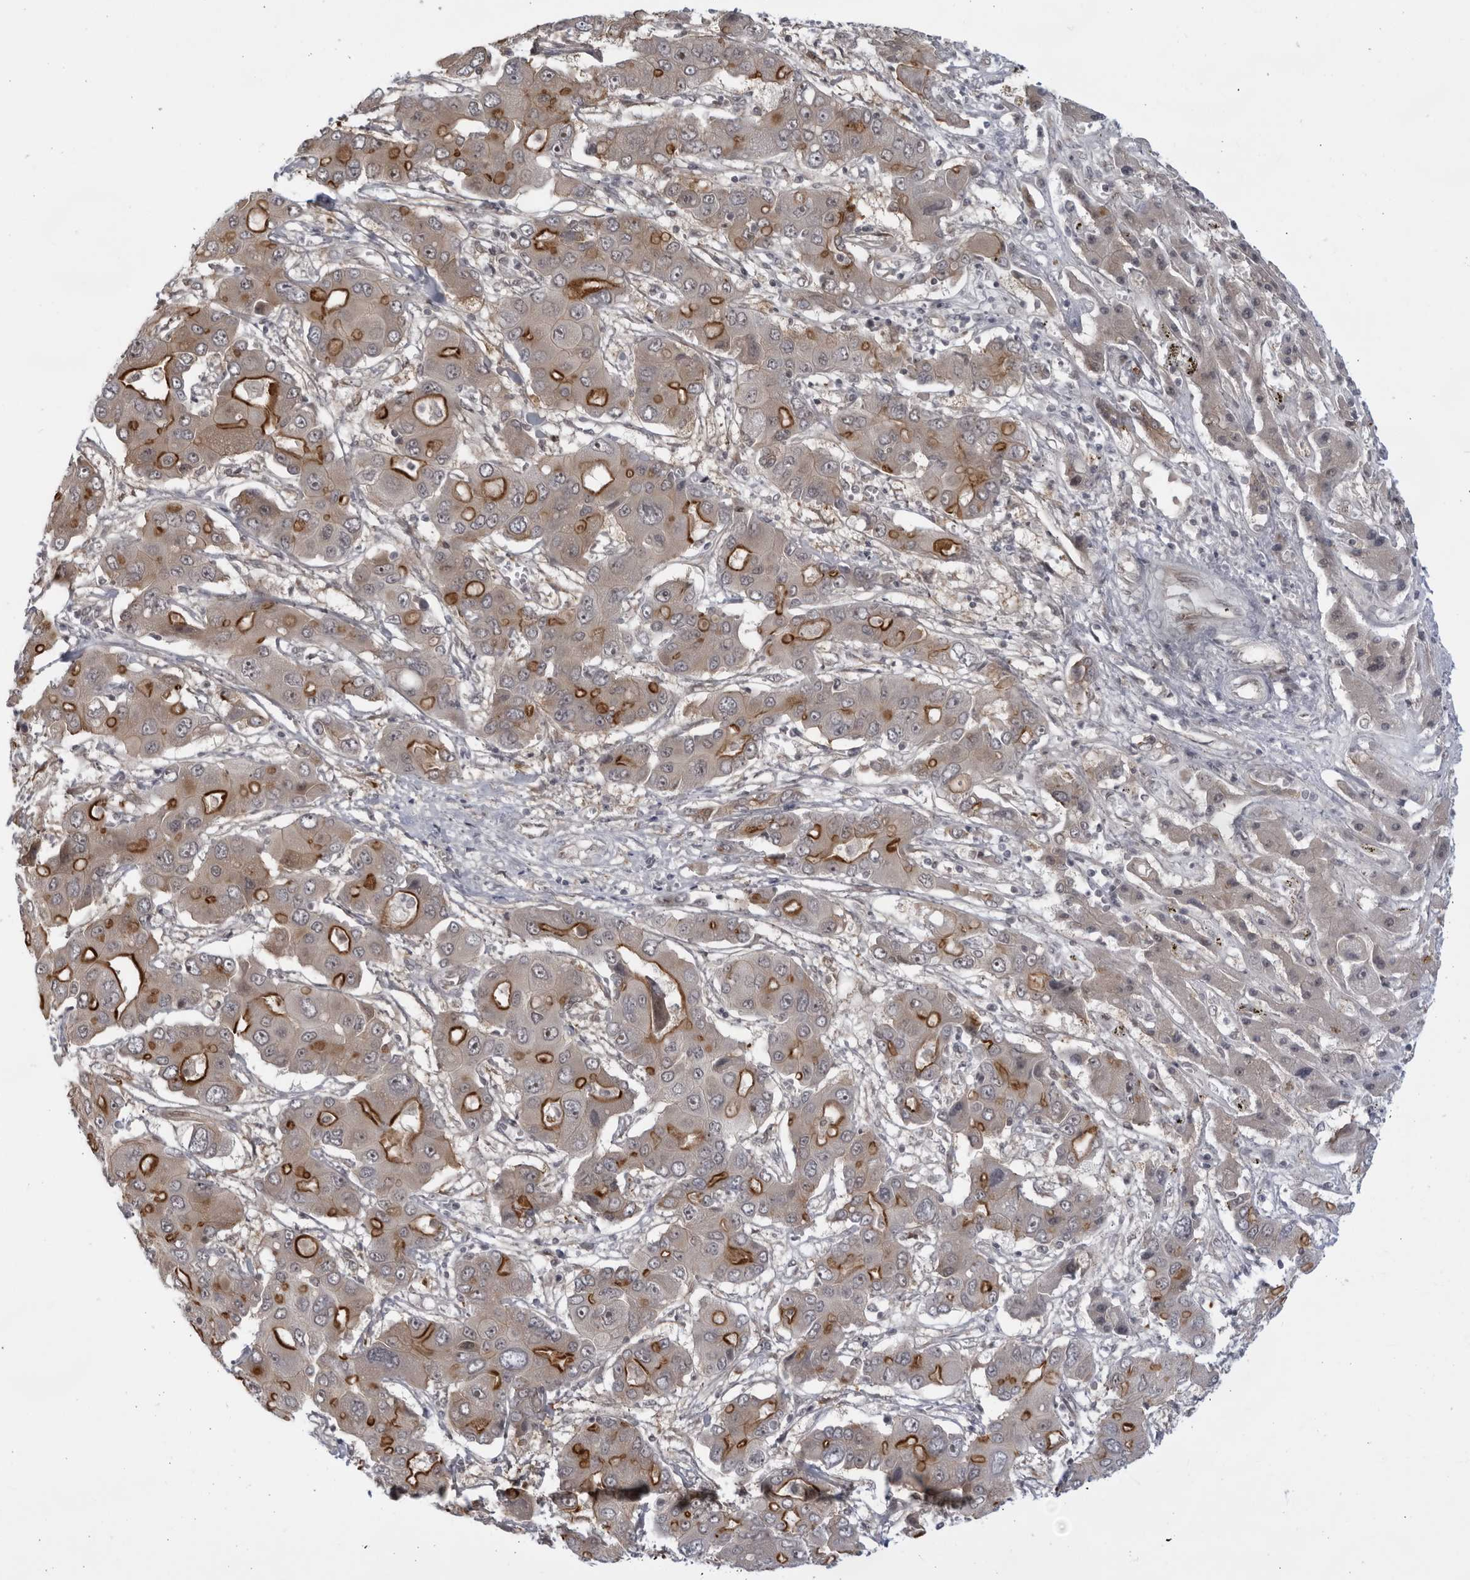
{"staining": {"intensity": "strong", "quantity": "25%-75%", "location": "cytoplasmic/membranous"}, "tissue": "liver cancer", "cell_type": "Tumor cells", "image_type": "cancer", "snomed": [{"axis": "morphology", "description": "Cholangiocarcinoma"}, {"axis": "topography", "description": "Liver"}], "caption": "Cholangiocarcinoma (liver) was stained to show a protein in brown. There is high levels of strong cytoplasmic/membranous staining in about 25%-75% of tumor cells.", "gene": "ITGB3BP", "patient": {"sex": "male", "age": 67}}